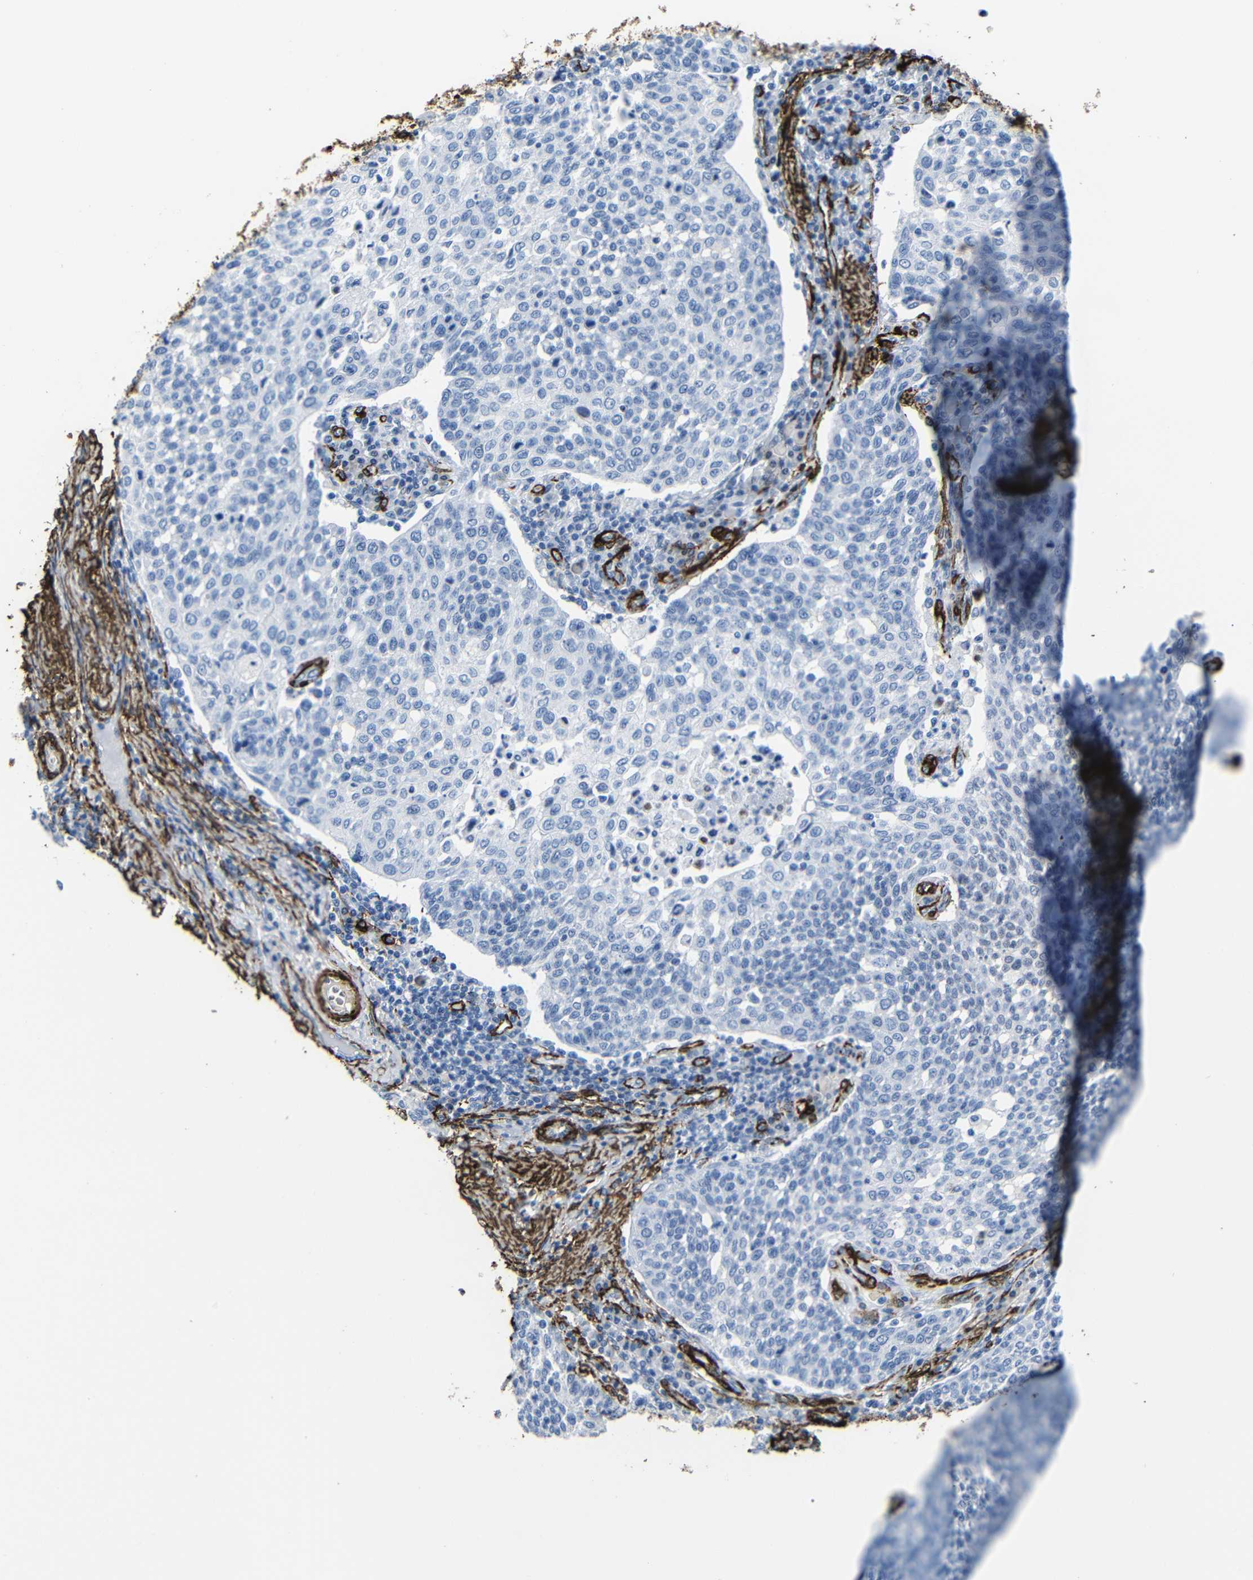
{"staining": {"intensity": "negative", "quantity": "none", "location": "none"}, "tissue": "cervical cancer", "cell_type": "Tumor cells", "image_type": "cancer", "snomed": [{"axis": "morphology", "description": "Squamous cell carcinoma, NOS"}, {"axis": "topography", "description": "Cervix"}], "caption": "There is no significant staining in tumor cells of squamous cell carcinoma (cervical).", "gene": "ACTA2", "patient": {"sex": "female", "age": 34}}